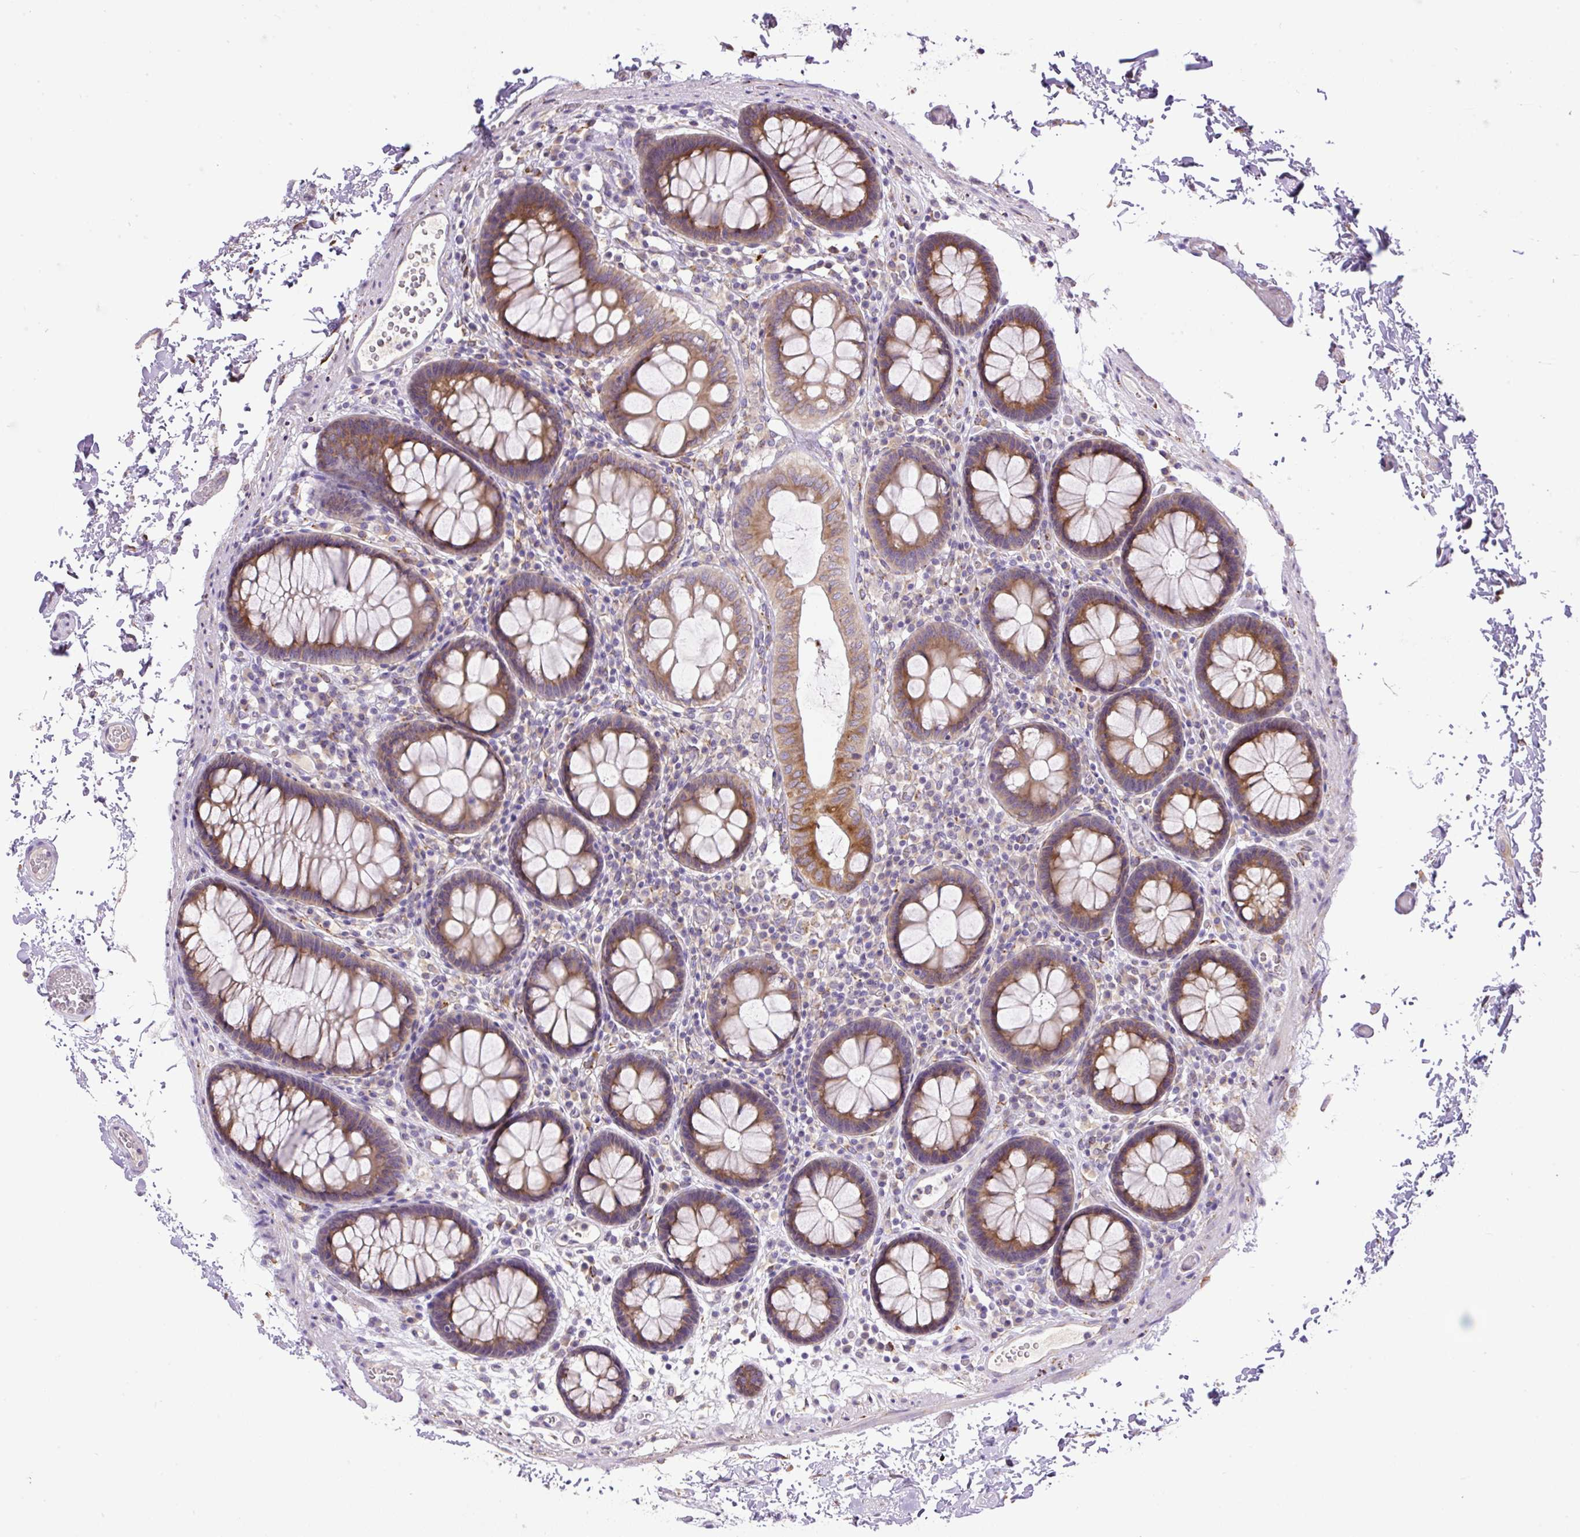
{"staining": {"intensity": "negative", "quantity": "none", "location": "none"}, "tissue": "colon", "cell_type": "Endothelial cells", "image_type": "normal", "snomed": [{"axis": "morphology", "description": "Normal tissue, NOS"}, {"axis": "topography", "description": "Colon"}, {"axis": "topography", "description": "Peripheral nerve tissue"}], "caption": "High power microscopy histopathology image of an IHC photomicrograph of normal colon, revealing no significant staining in endothelial cells. The staining was performed using DAB (3,3'-diaminobenzidine) to visualize the protein expression in brown, while the nuclei were stained in blue with hematoxylin (Magnification: 20x).", "gene": "POFUT1", "patient": {"sex": "male", "age": 84}}